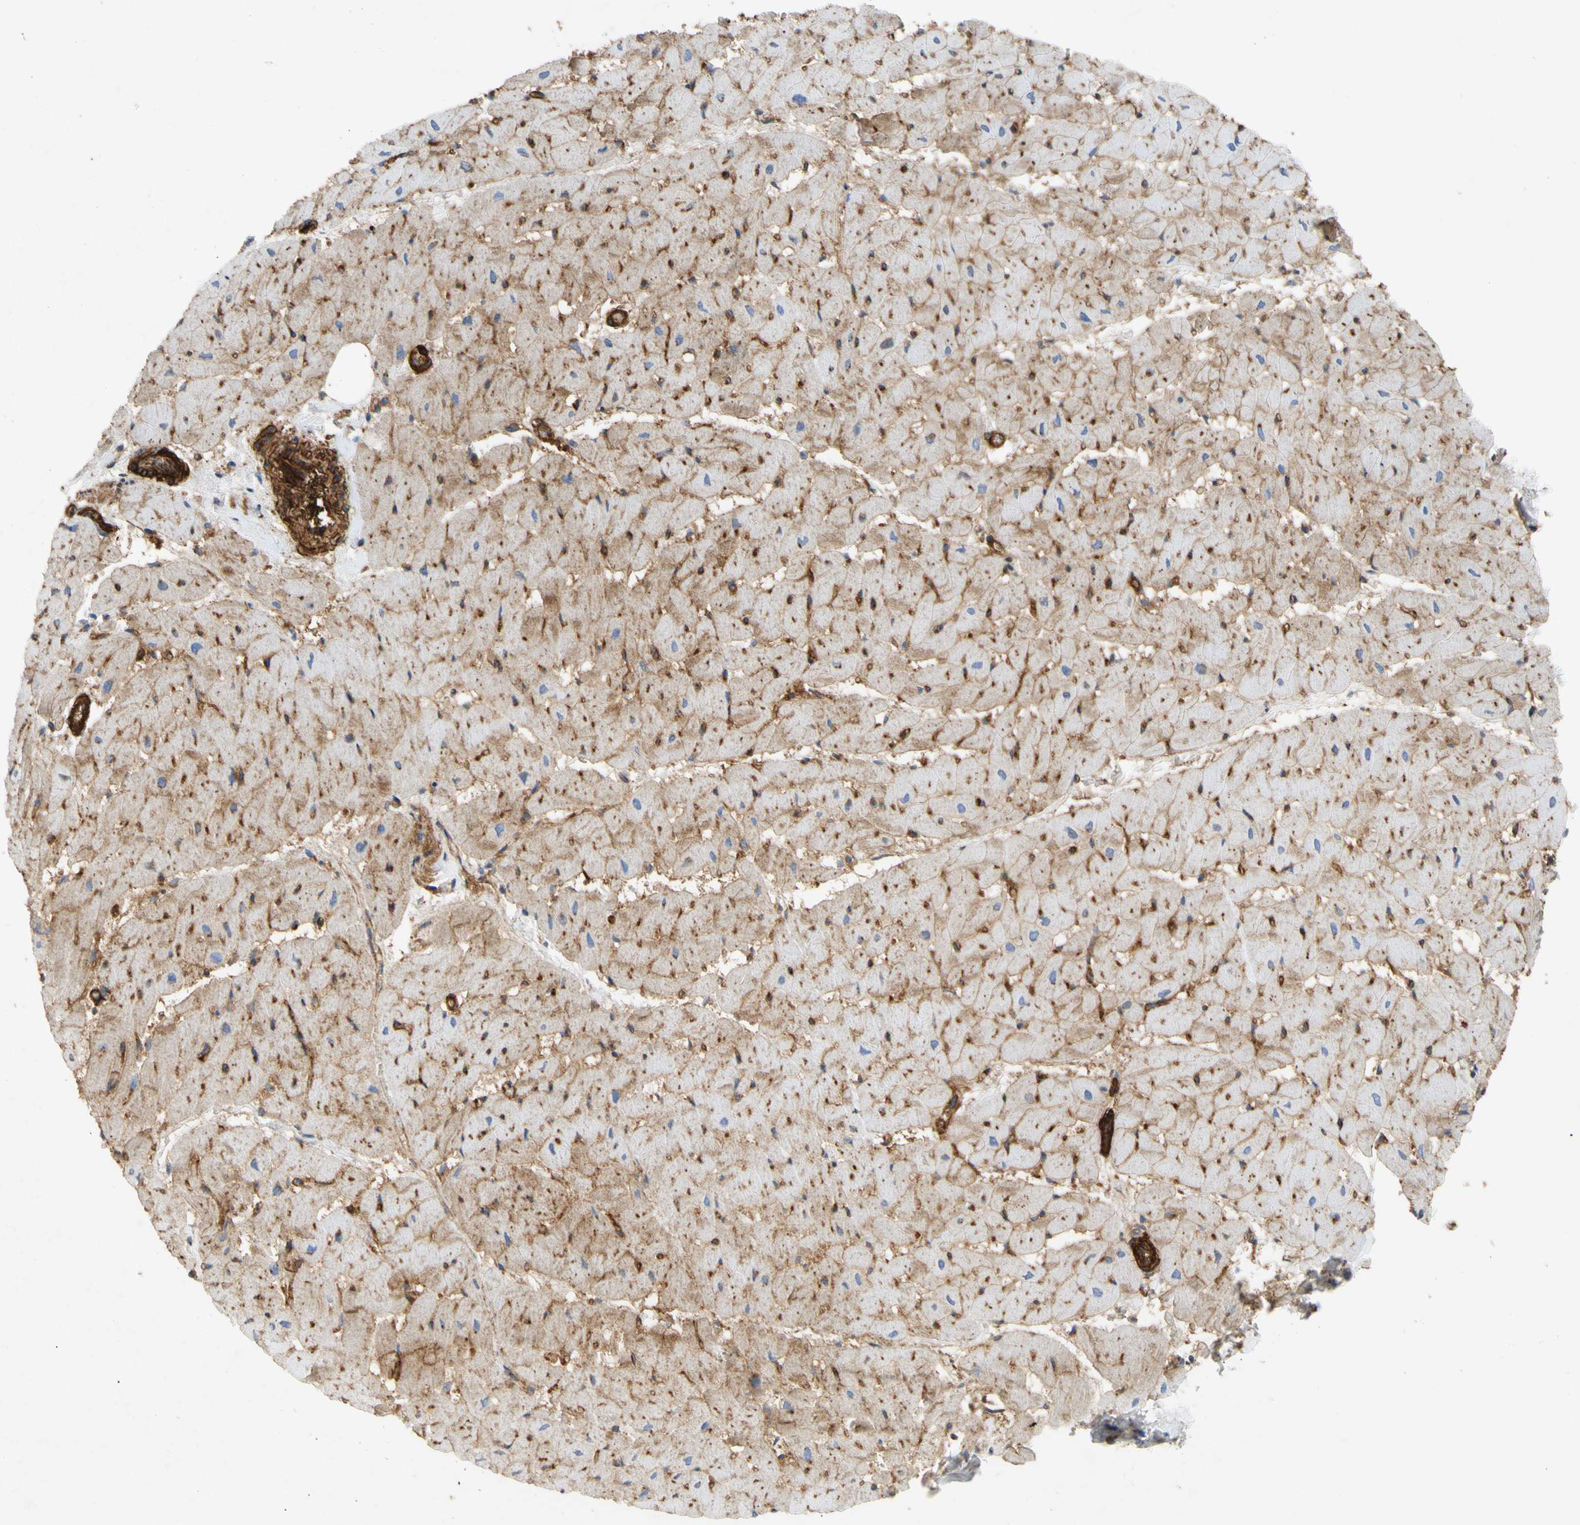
{"staining": {"intensity": "moderate", "quantity": ">75%", "location": "cytoplasmic/membranous"}, "tissue": "heart muscle", "cell_type": "Cardiomyocytes", "image_type": "normal", "snomed": [{"axis": "morphology", "description": "Normal tissue, NOS"}, {"axis": "topography", "description": "Heart"}], "caption": "This micrograph exhibits benign heart muscle stained with immunohistochemistry (IHC) to label a protein in brown. The cytoplasmic/membranous of cardiomyocytes show moderate positivity for the protein. Nuclei are counter-stained blue.", "gene": "ATP2A3", "patient": {"sex": "female", "age": 19}}